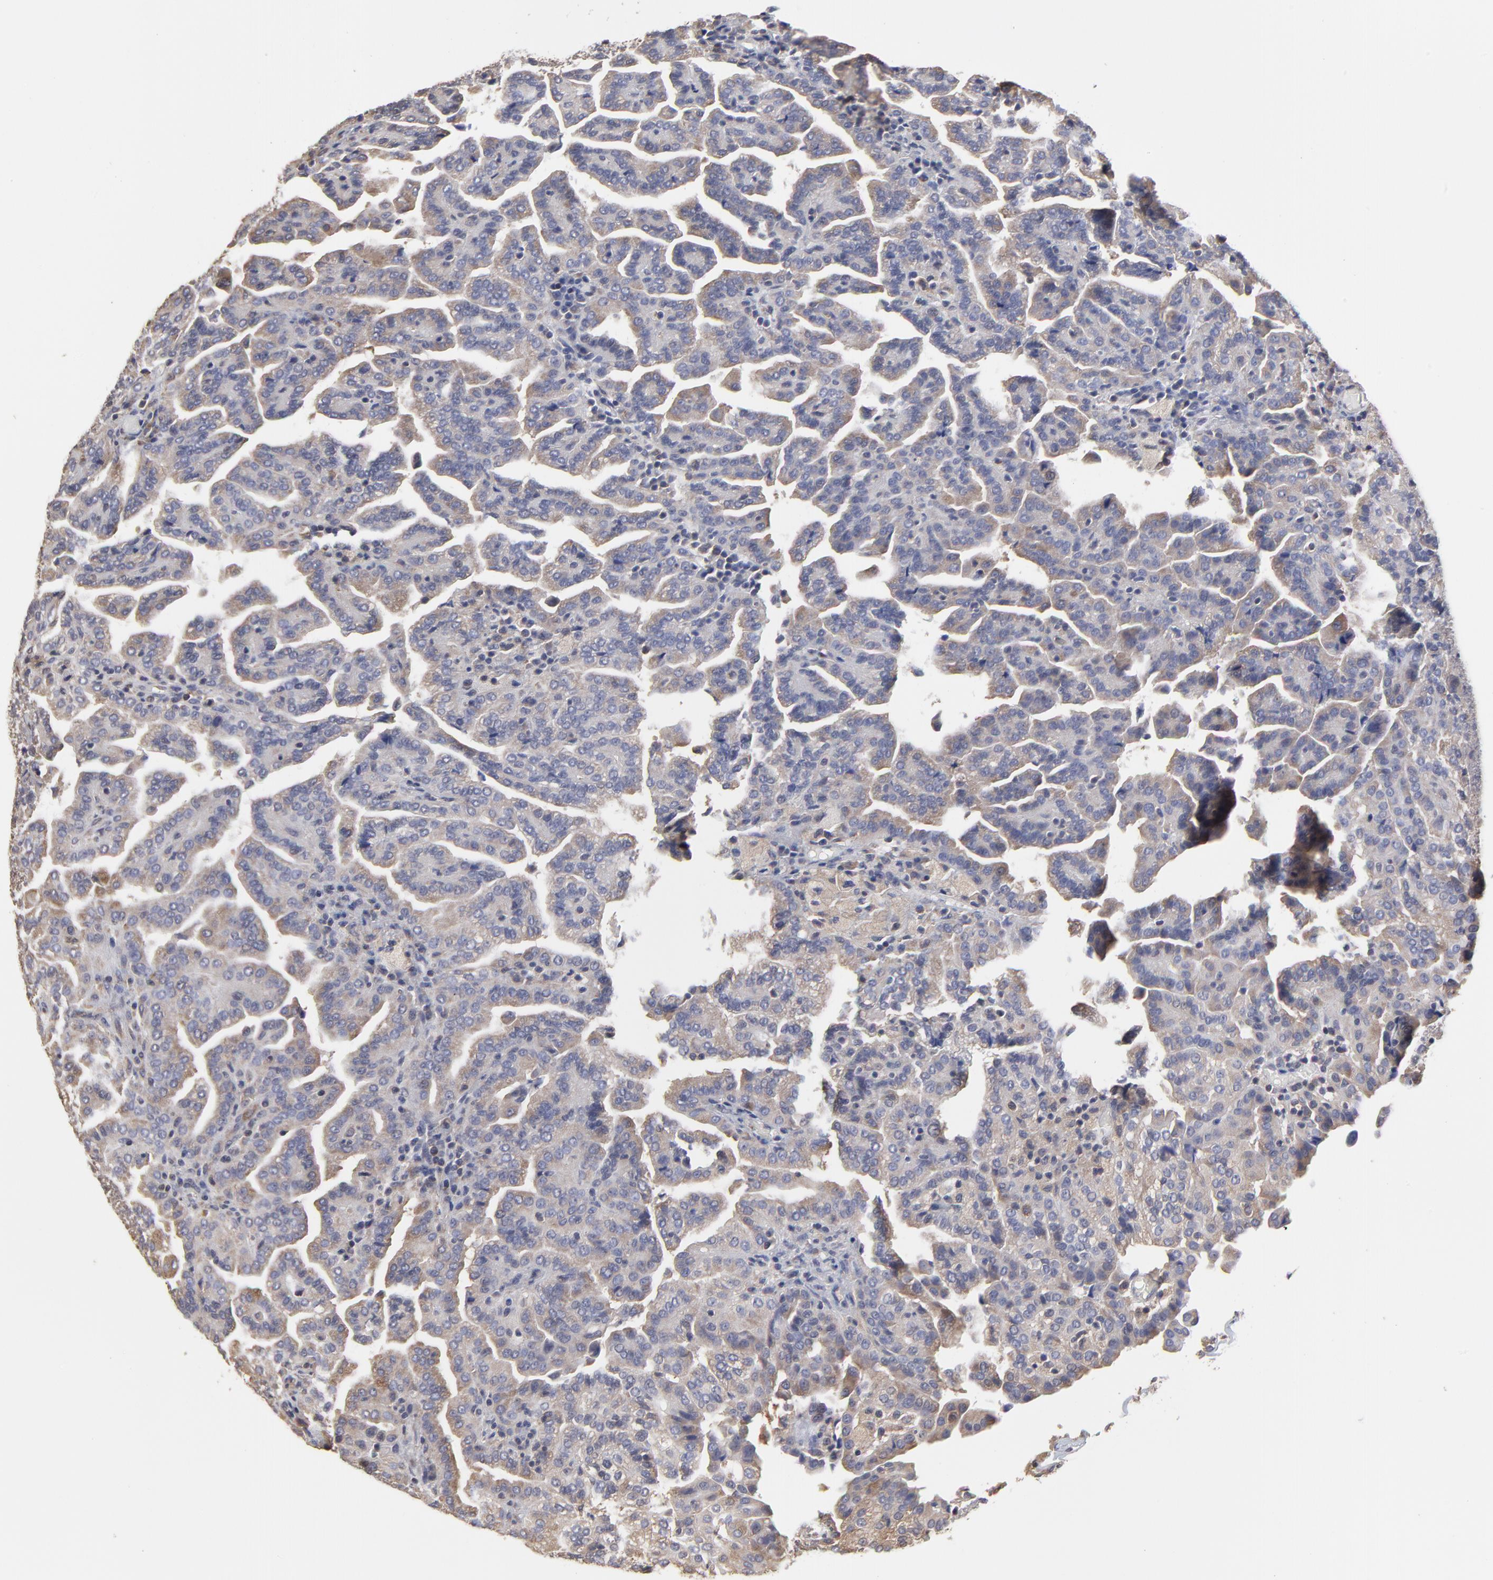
{"staining": {"intensity": "weak", "quantity": ">75%", "location": "cytoplasmic/membranous"}, "tissue": "renal cancer", "cell_type": "Tumor cells", "image_type": "cancer", "snomed": [{"axis": "morphology", "description": "Adenocarcinoma, NOS"}, {"axis": "topography", "description": "Kidney"}], "caption": "Immunohistochemical staining of human renal cancer reveals low levels of weak cytoplasmic/membranous expression in approximately >75% of tumor cells. The protein is stained brown, and the nuclei are stained in blue (DAB IHC with brightfield microscopy, high magnification).", "gene": "CCT2", "patient": {"sex": "male", "age": 61}}